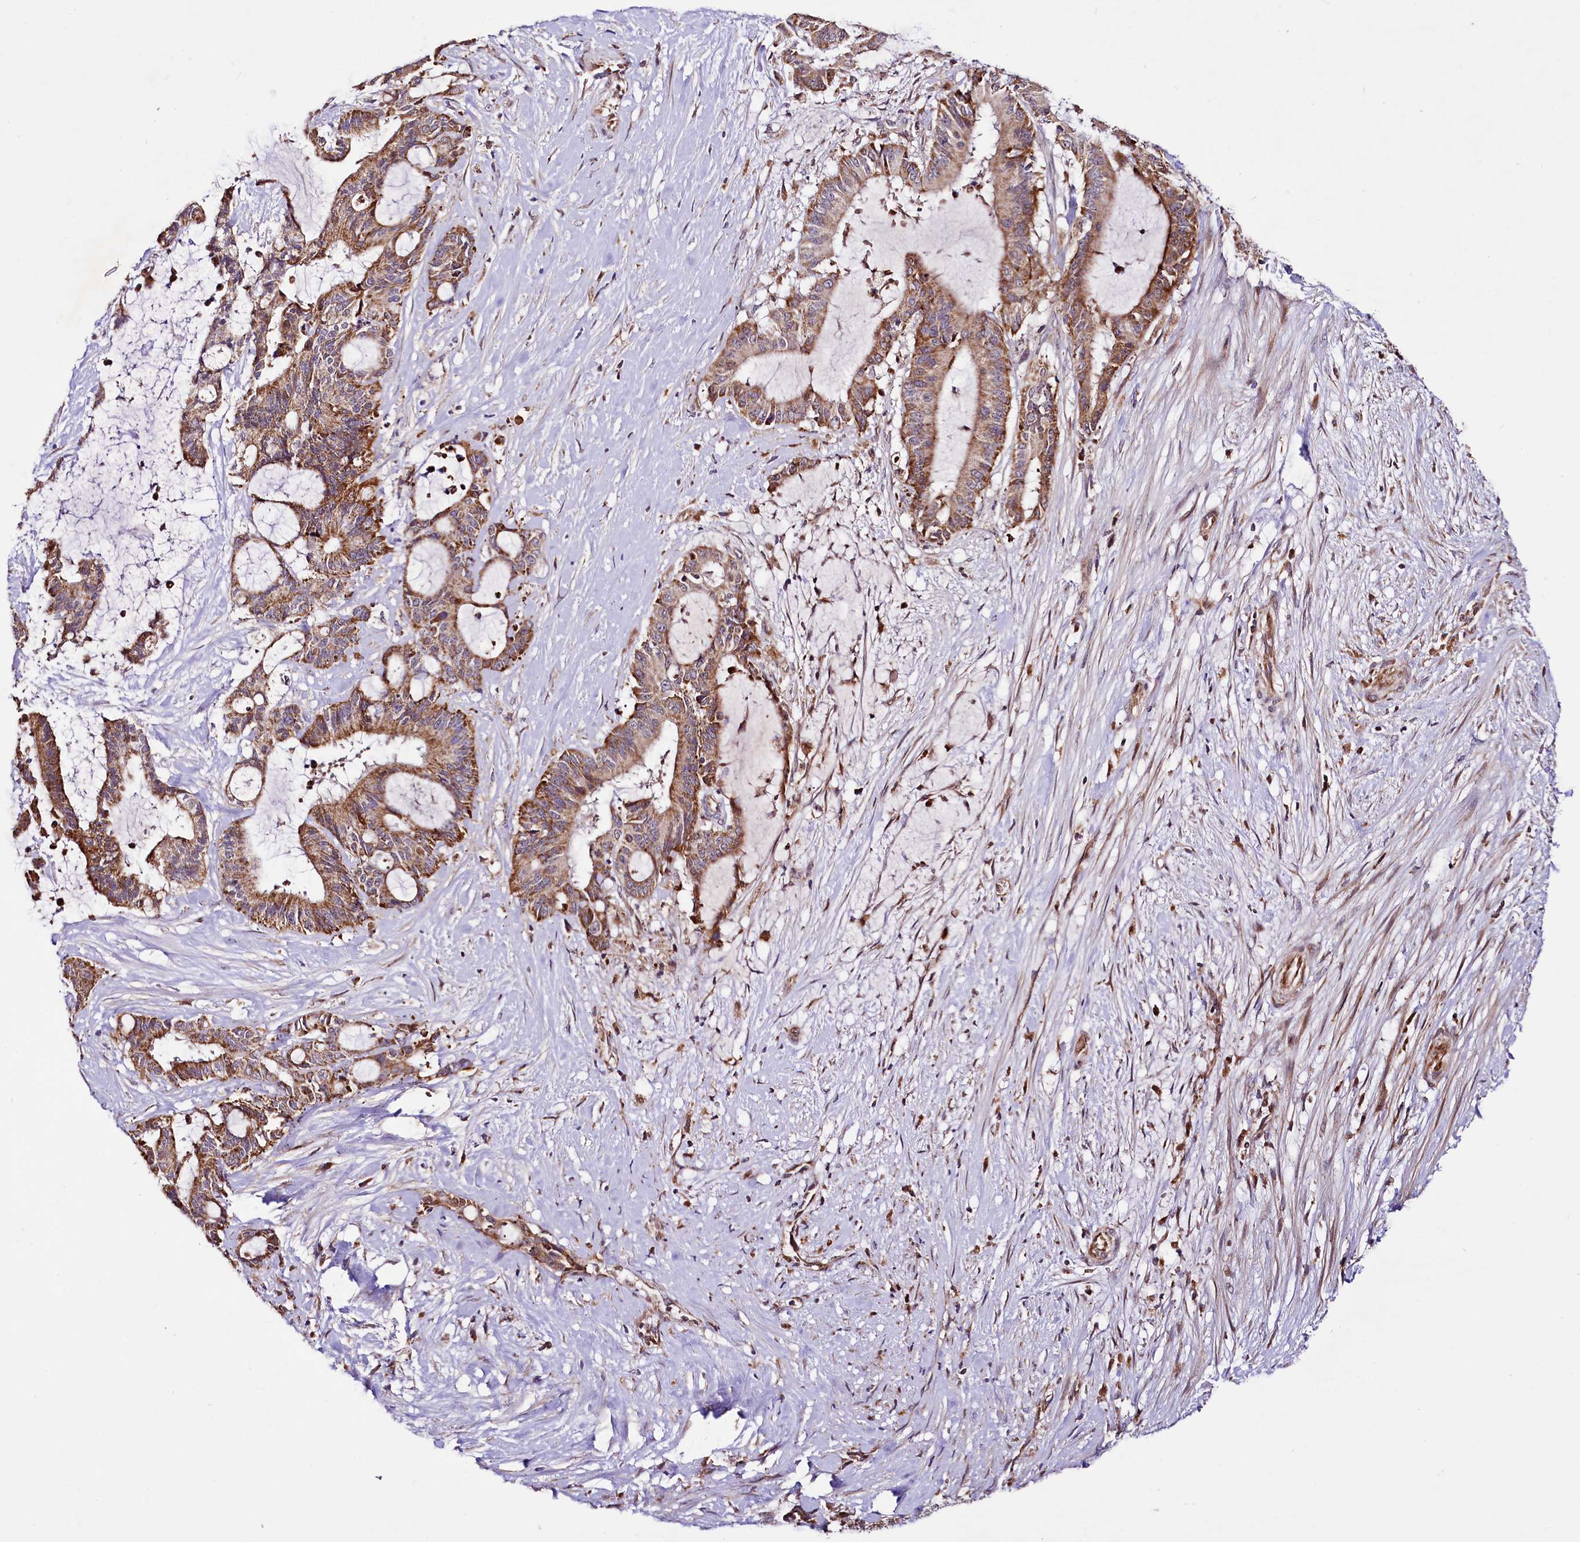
{"staining": {"intensity": "moderate", "quantity": ">75%", "location": "cytoplasmic/membranous"}, "tissue": "liver cancer", "cell_type": "Tumor cells", "image_type": "cancer", "snomed": [{"axis": "morphology", "description": "Normal tissue, NOS"}, {"axis": "morphology", "description": "Cholangiocarcinoma"}, {"axis": "topography", "description": "Liver"}, {"axis": "topography", "description": "Peripheral nerve tissue"}], "caption": "Tumor cells exhibit moderate cytoplasmic/membranous positivity in approximately >75% of cells in liver cancer. (DAB IHC with brightfield microscopy, high magnification).", "gene": "ST7", "patient": {"sex": "female", "age": 73}}